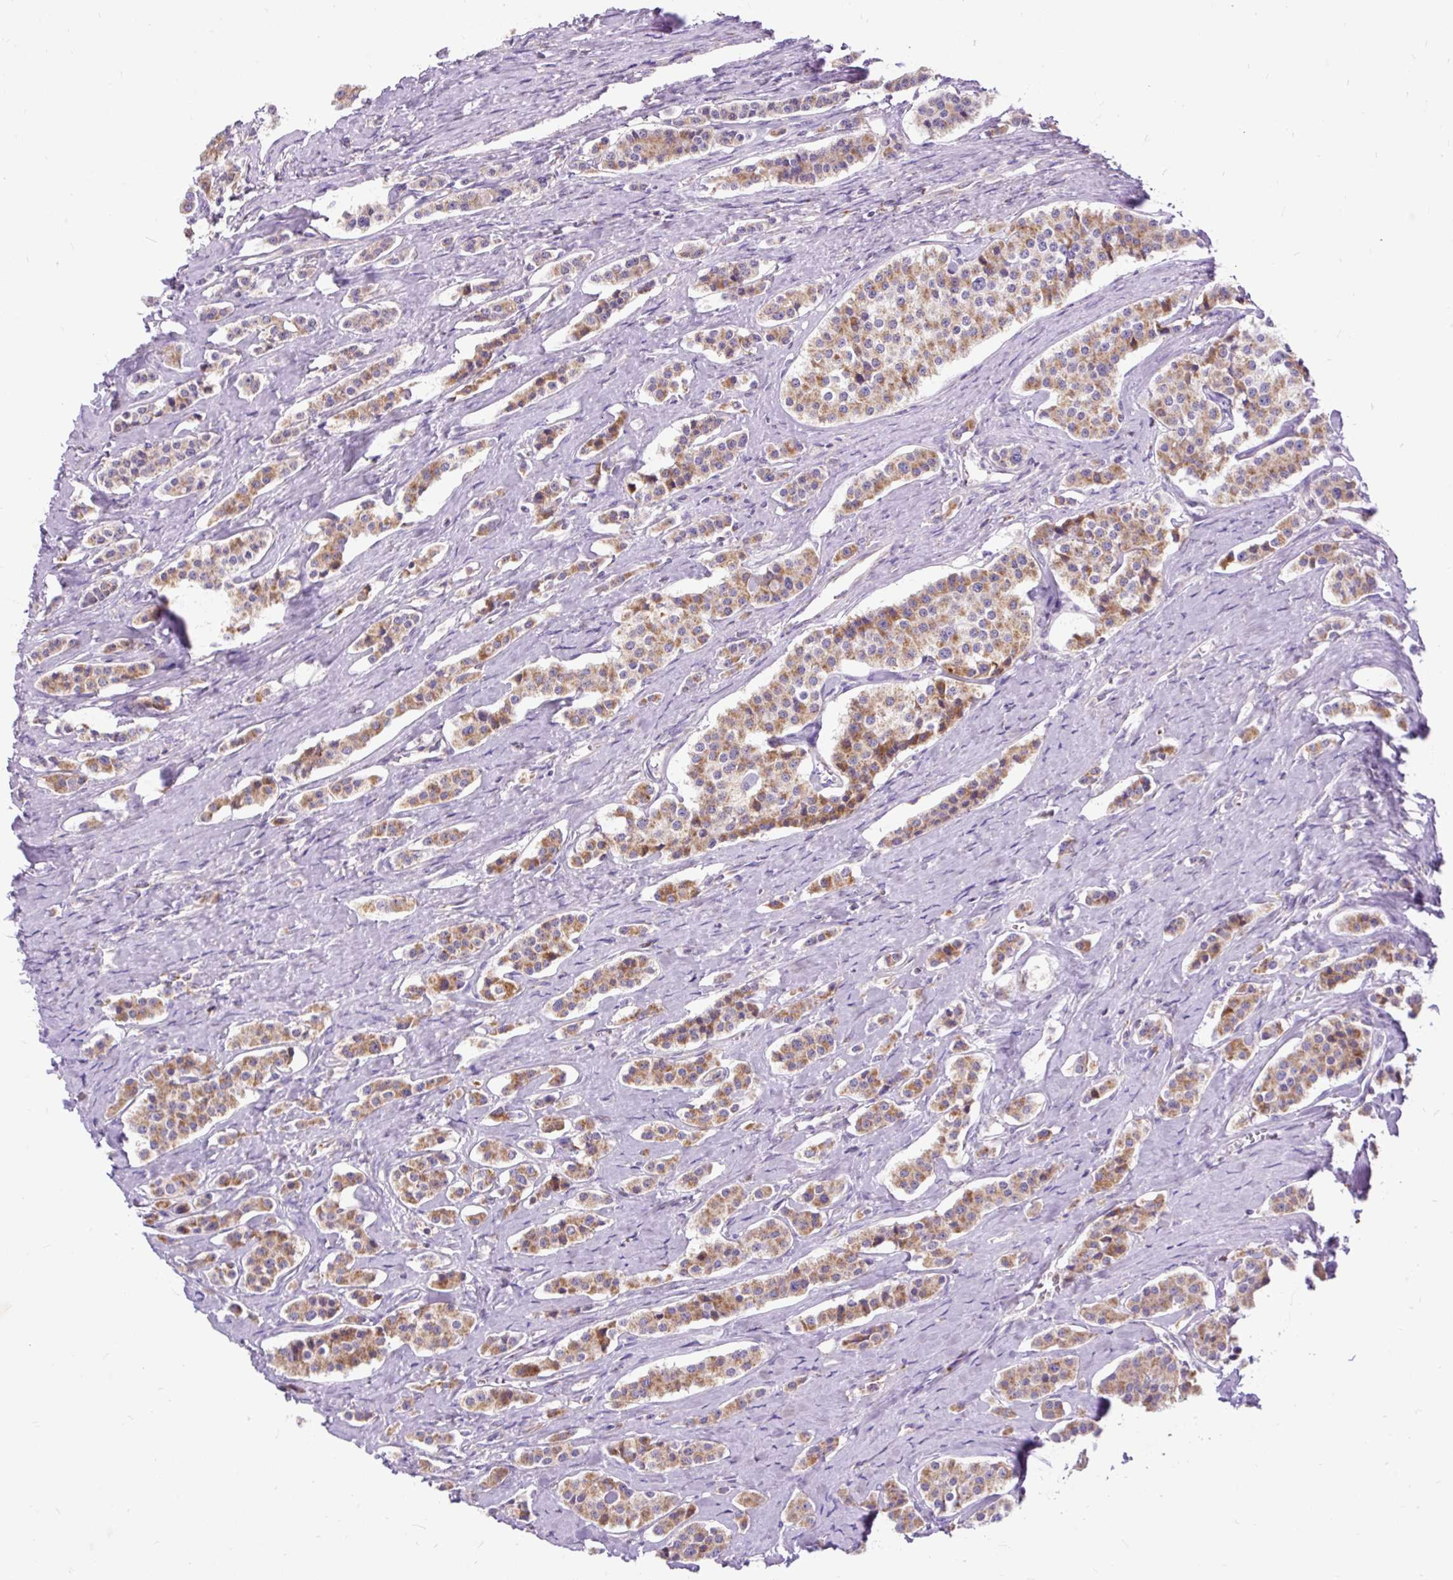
{"staining": {"intensity": "moderate", "quantity": "25%-75%", "location": "cytoplasmic/membranous"}, "tissue": "carcinoid", "cell_type": "Tumor cells", "image_type": "cancer", "snomed": [{"axis": "morphology", "description": "Carcinoid, malignant, NOS"}, {"axis": "topography", "description": "Small intestine"}], "caption": "IHC of human malignant carcinoid demonstrates medium levels of moderate cytoplasmic/membranous expression in about 25%-75% of tumor cells. (Stains: DAB in brown, nuclei in blue, Microscopy: brightfield microscopy at high magnification).", "gene": "TOMM40", "patient": {"sex": "male", "age": 63}}